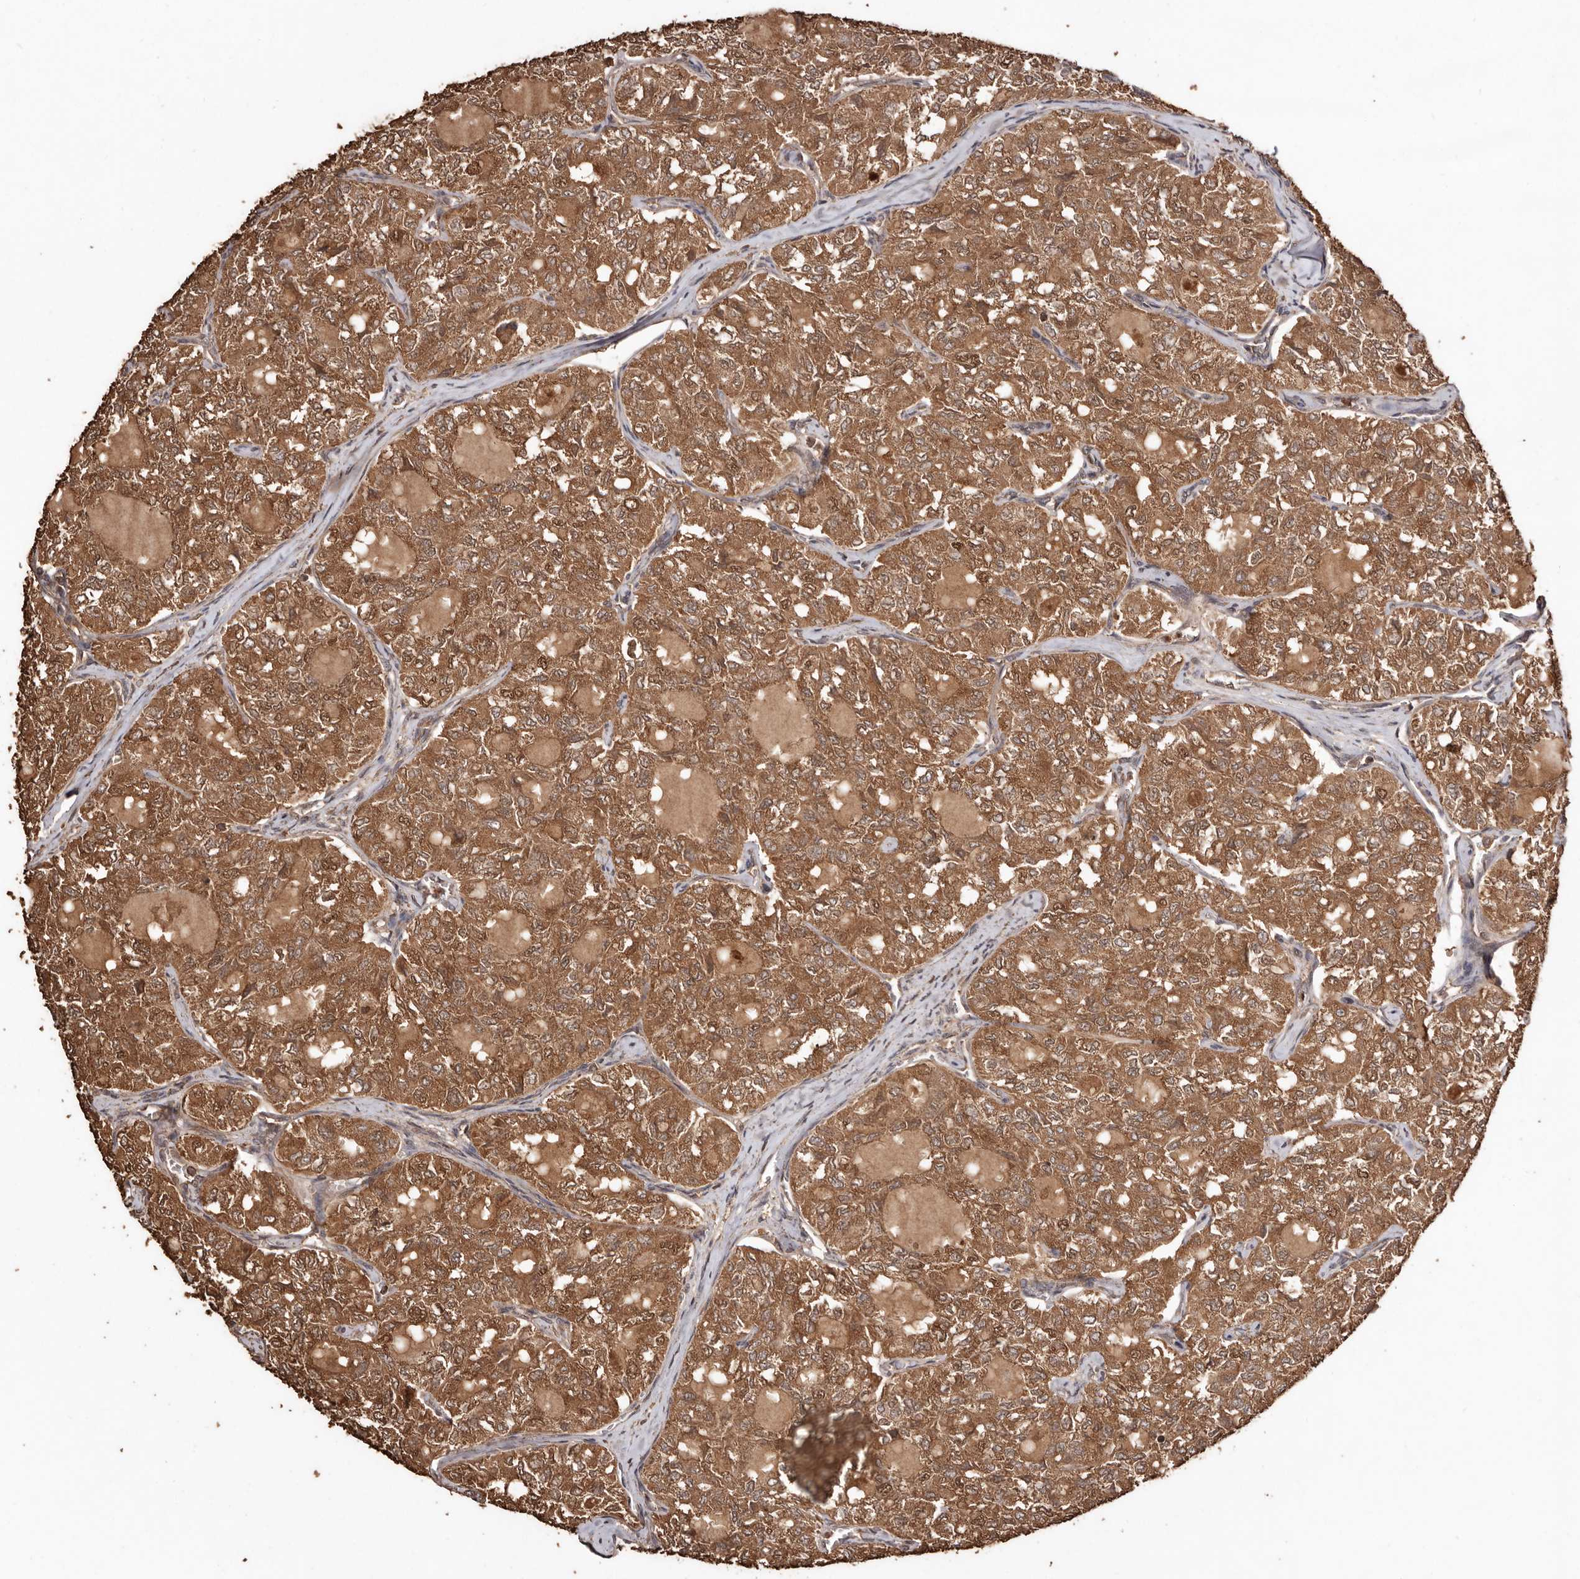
{"staining": {"intensity": "moderate", "quantity": ">75%", "location": "cytoplasmic/membranous,nuclear"}, "tissue": "thyroid cancer", "cell_type": "Tumor cells", "image_type": "cancer", "snomed": [{"axis": "morphology", "description": "Follicular adenoma carcinoma, NOS"}, {"axis": "topography", "description": "Thyroid gland"}], "caption": "Protein expression analysis of human thyroid follicular adenoma carcinoma reveals moderate cytoplasmic/membranous and nuclear positivity in approximately >75% of tumor cells.", "gene": "RWDD1", "patient": {"sex": "male", "age": 75}}